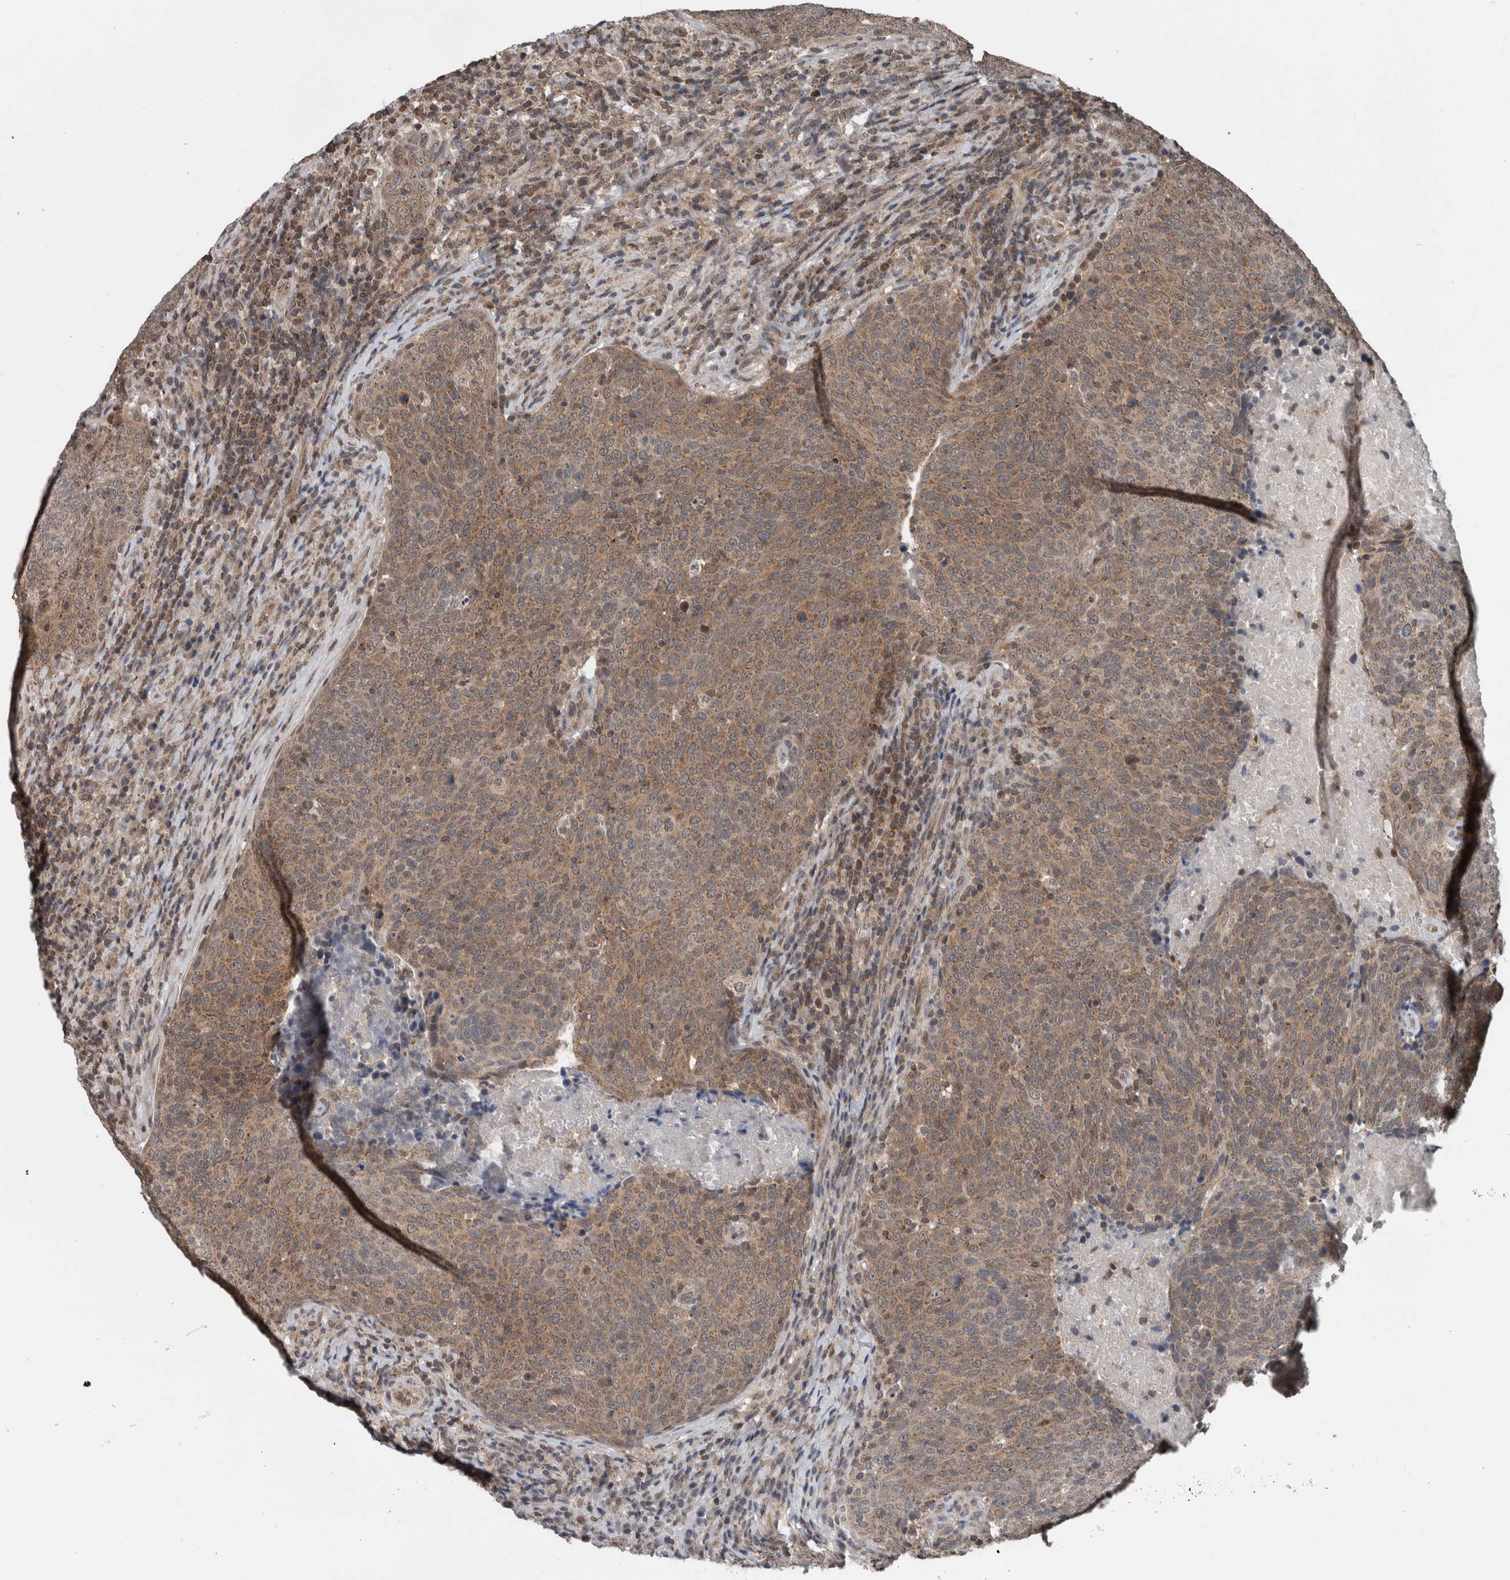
{"staining": {"intensity": "weak", "quantity": ">75%", "location": "cytoplasmic/membranous"}, "tissue": "head and neck cancer", "cell_type": "Tumor cells", "image_type": "cancer", "snomed": [{"axis": "morphology", "description": "Squamous cell carcinoma, NOS"}, {"axis": "morphology", "description": "Squamous cell carcinoma, metastatic, NOS"}, {"axis": "topography", "description": "Lymph node"}, {"axis": "topography", "description": "Head-Neck"}], "caption": "Protein expression by immunohistochemistry (IHC) demonstrates weak cytoplasmic/membranous staining in about >75% of tumor cells in head and neck cancer (metastatic squamous cell carcinoma).", "gene": "ENY2", "patient": {"sex": "male", "age": 62}}